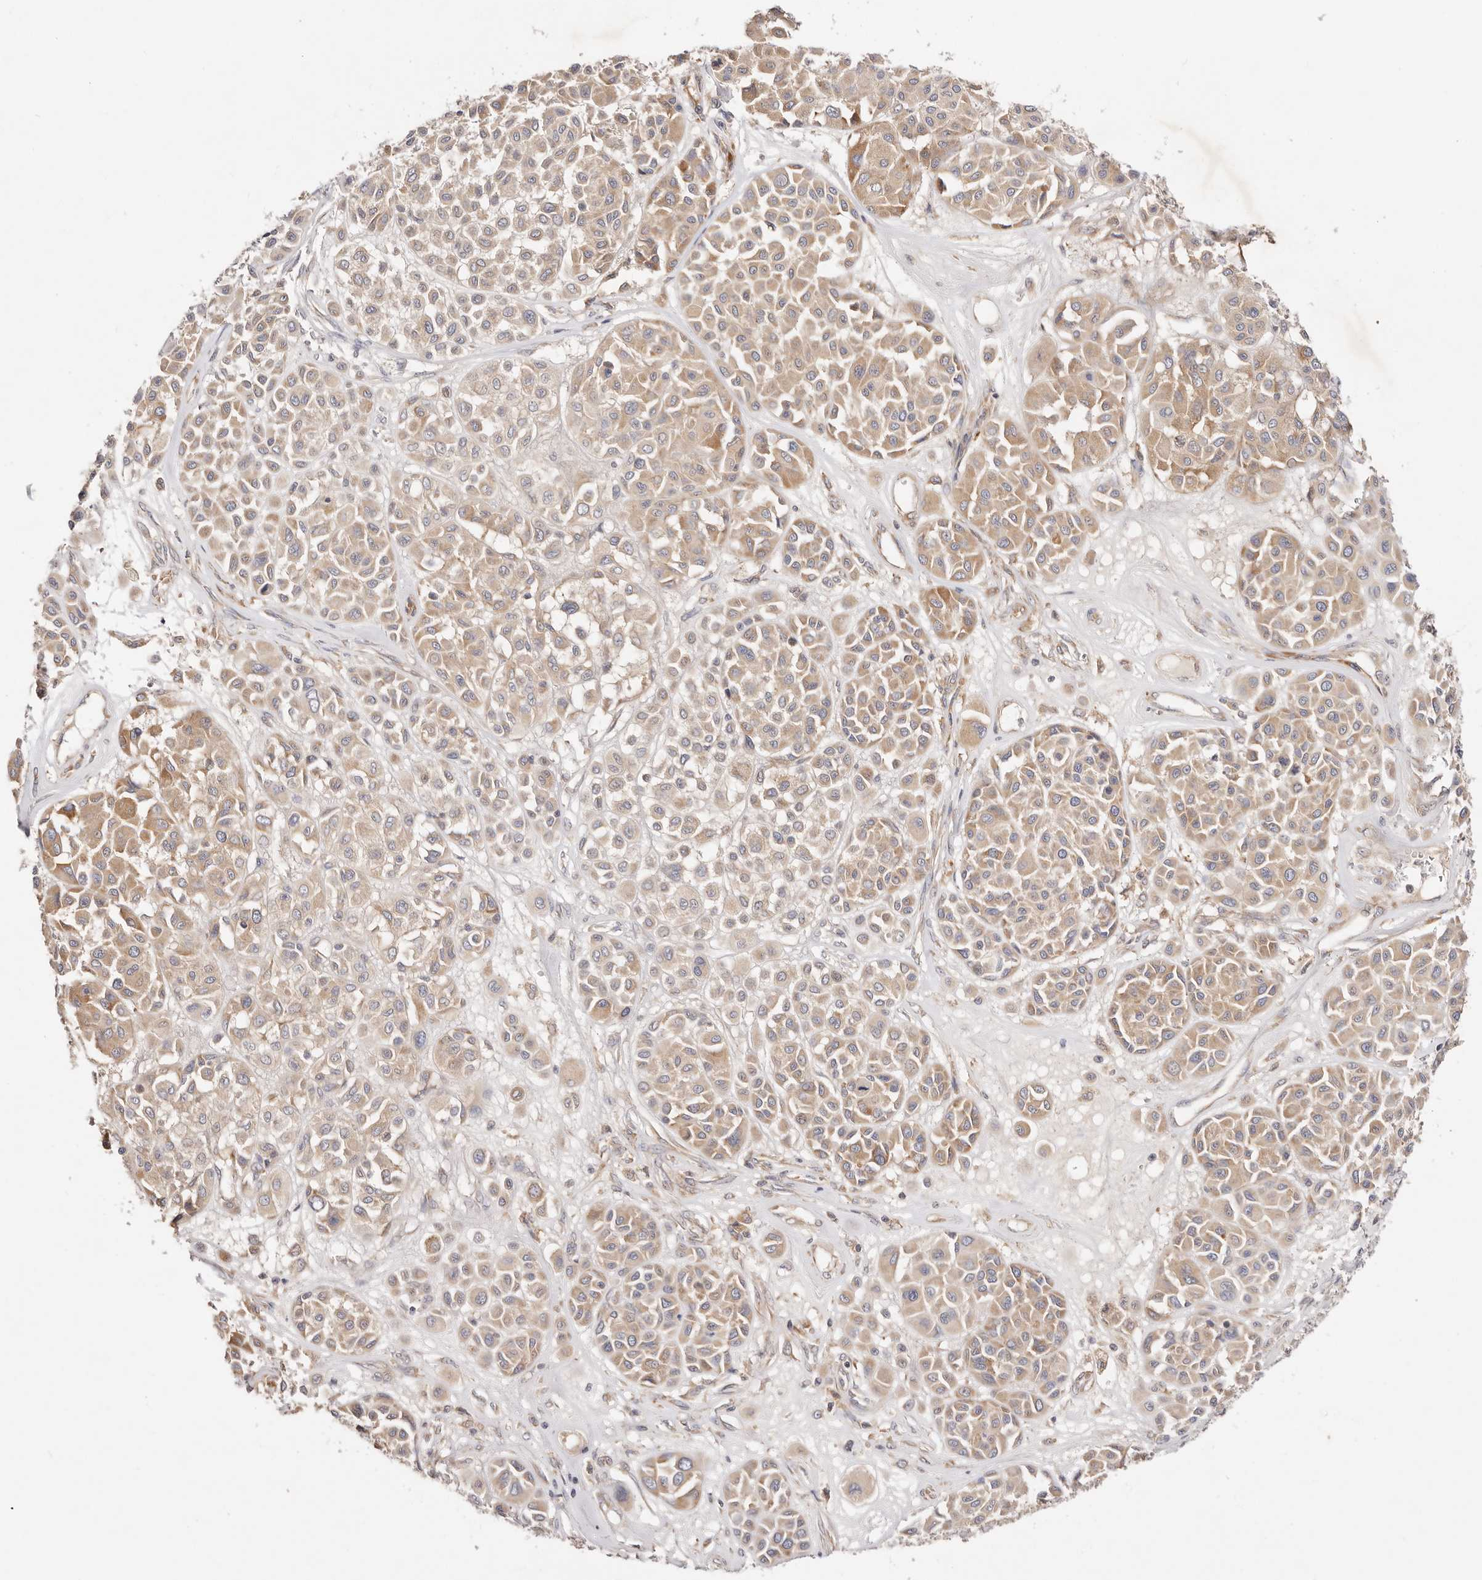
{"staining": {"intensity": "moderate", "quantity": ">75%", "location": "cytoplasmic/membranous"}, "tissue": "melanoma", "cell_type": "Tumor cells", "image_type": "cancer", "snomed": [{"axis": "morphology", "description": "Malignant melanoma, Metastatic site"}, {"axis": "topography", "description": "Soft tissue"}], "caption": "DAB immunohistochemical staining of melanoma shows moderate cytoplasmic/membranous protein positivity in approximately >75% of tumor cells. (Stains: DAB (3,3'-diaminobenzidine) in brown, nuclei in blue, Microscopy: brightfield microscopy at high magnification).", "gene": "GNA13", "patient": {"sex": "male", "age": 41}}